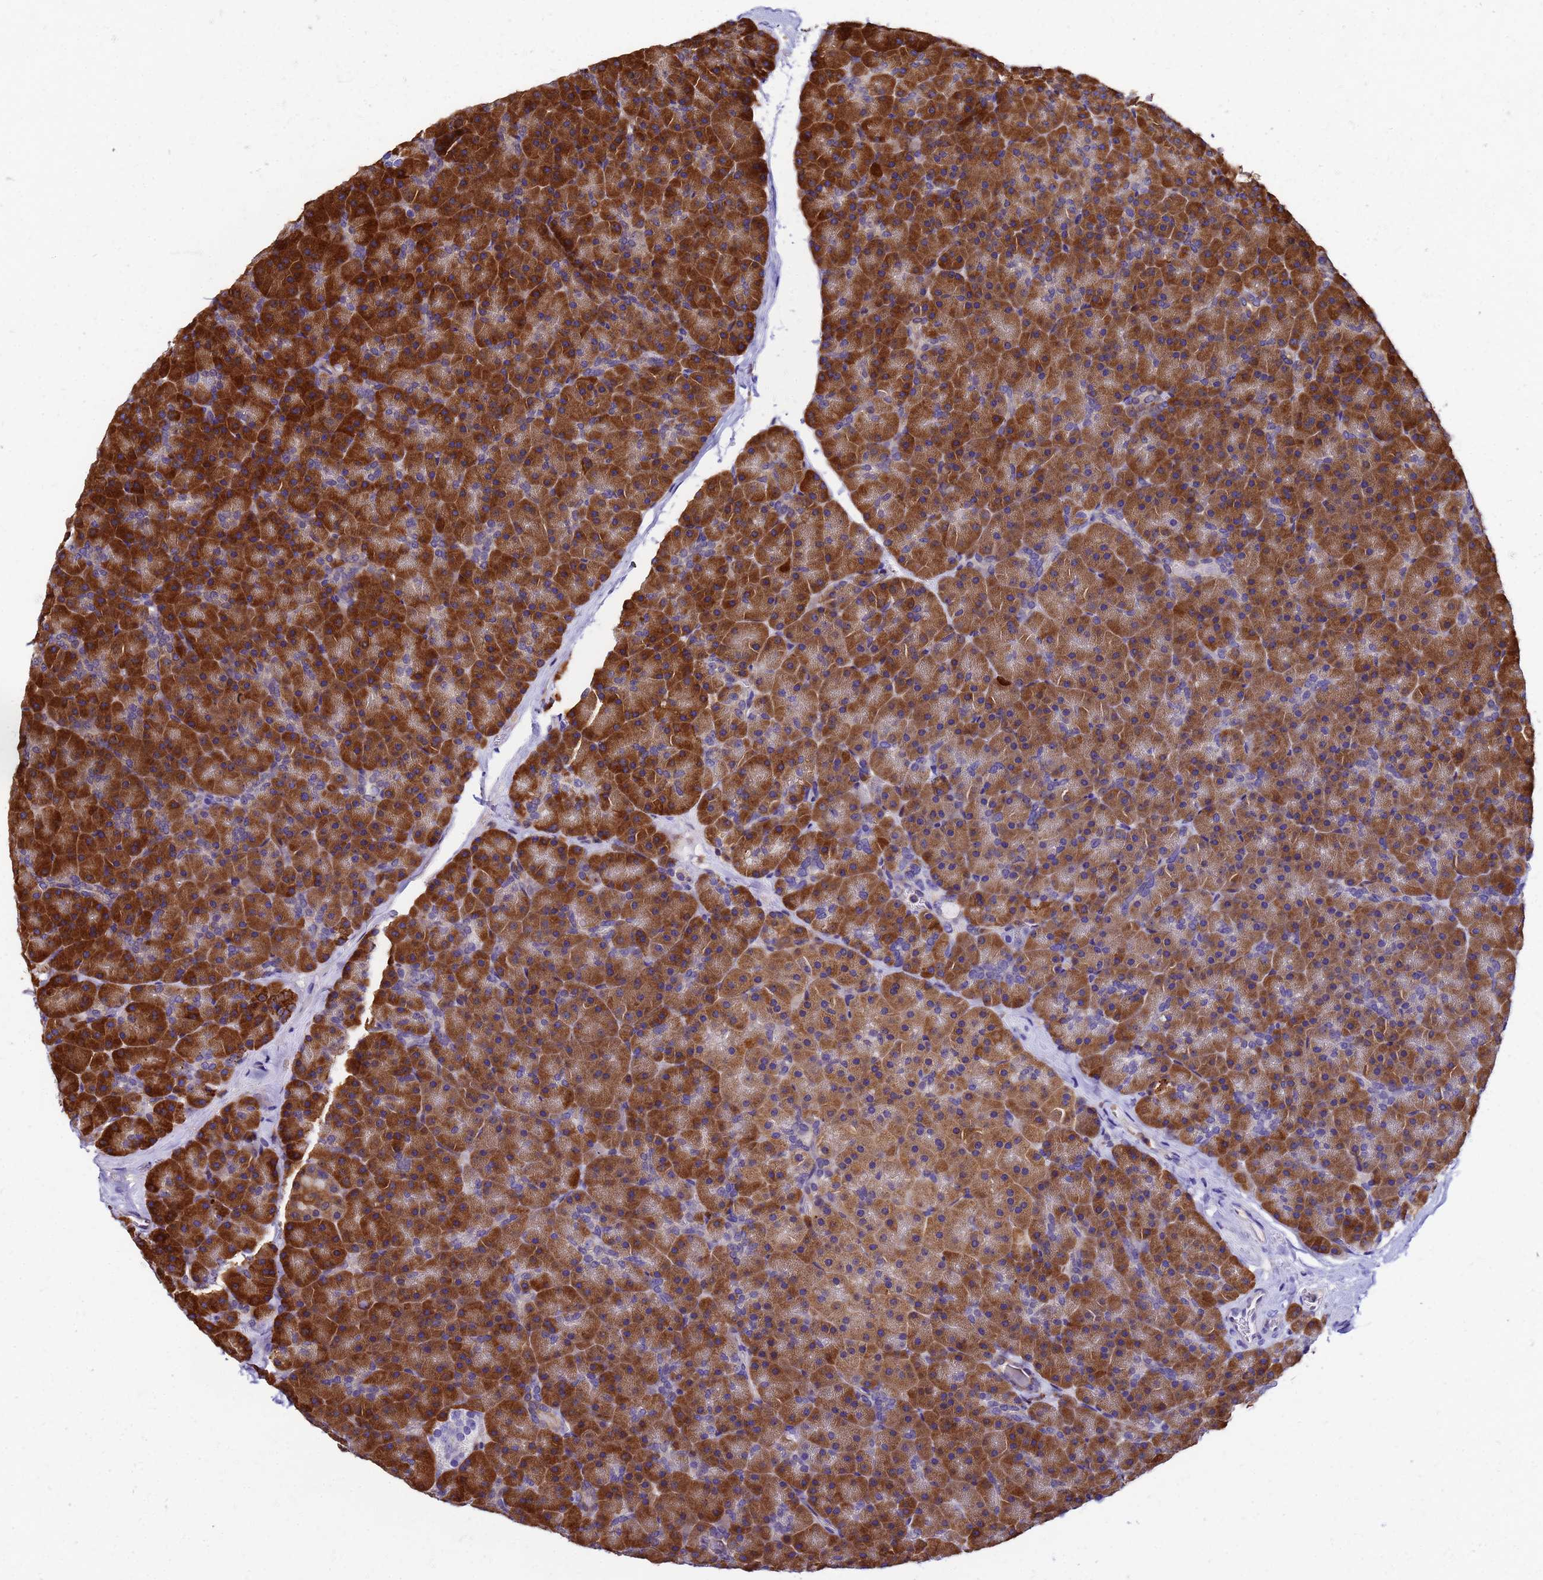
{"staining": {"intensity": "strong", "quantity": ">75%", "location": "cytoplasmic/membranous"}, "tissue": "pancreas", "cell_type": "Exocrine glandular cells", "image_type": "normal", "snomed": [{"axis": "morphology", "description": "Normal tissue, NOS"}, {"axis": "topography", "description": "Pancreas"}], "caption": "Exocrine glandular cells reveal strong cytoplasmic/membranous staining in approximately >75% of cells in normal pancreas. (IHC, brightfield microscopy, high magnification).", "gene": "S100A11", "patient": {"sex": "male", "age": 36}}